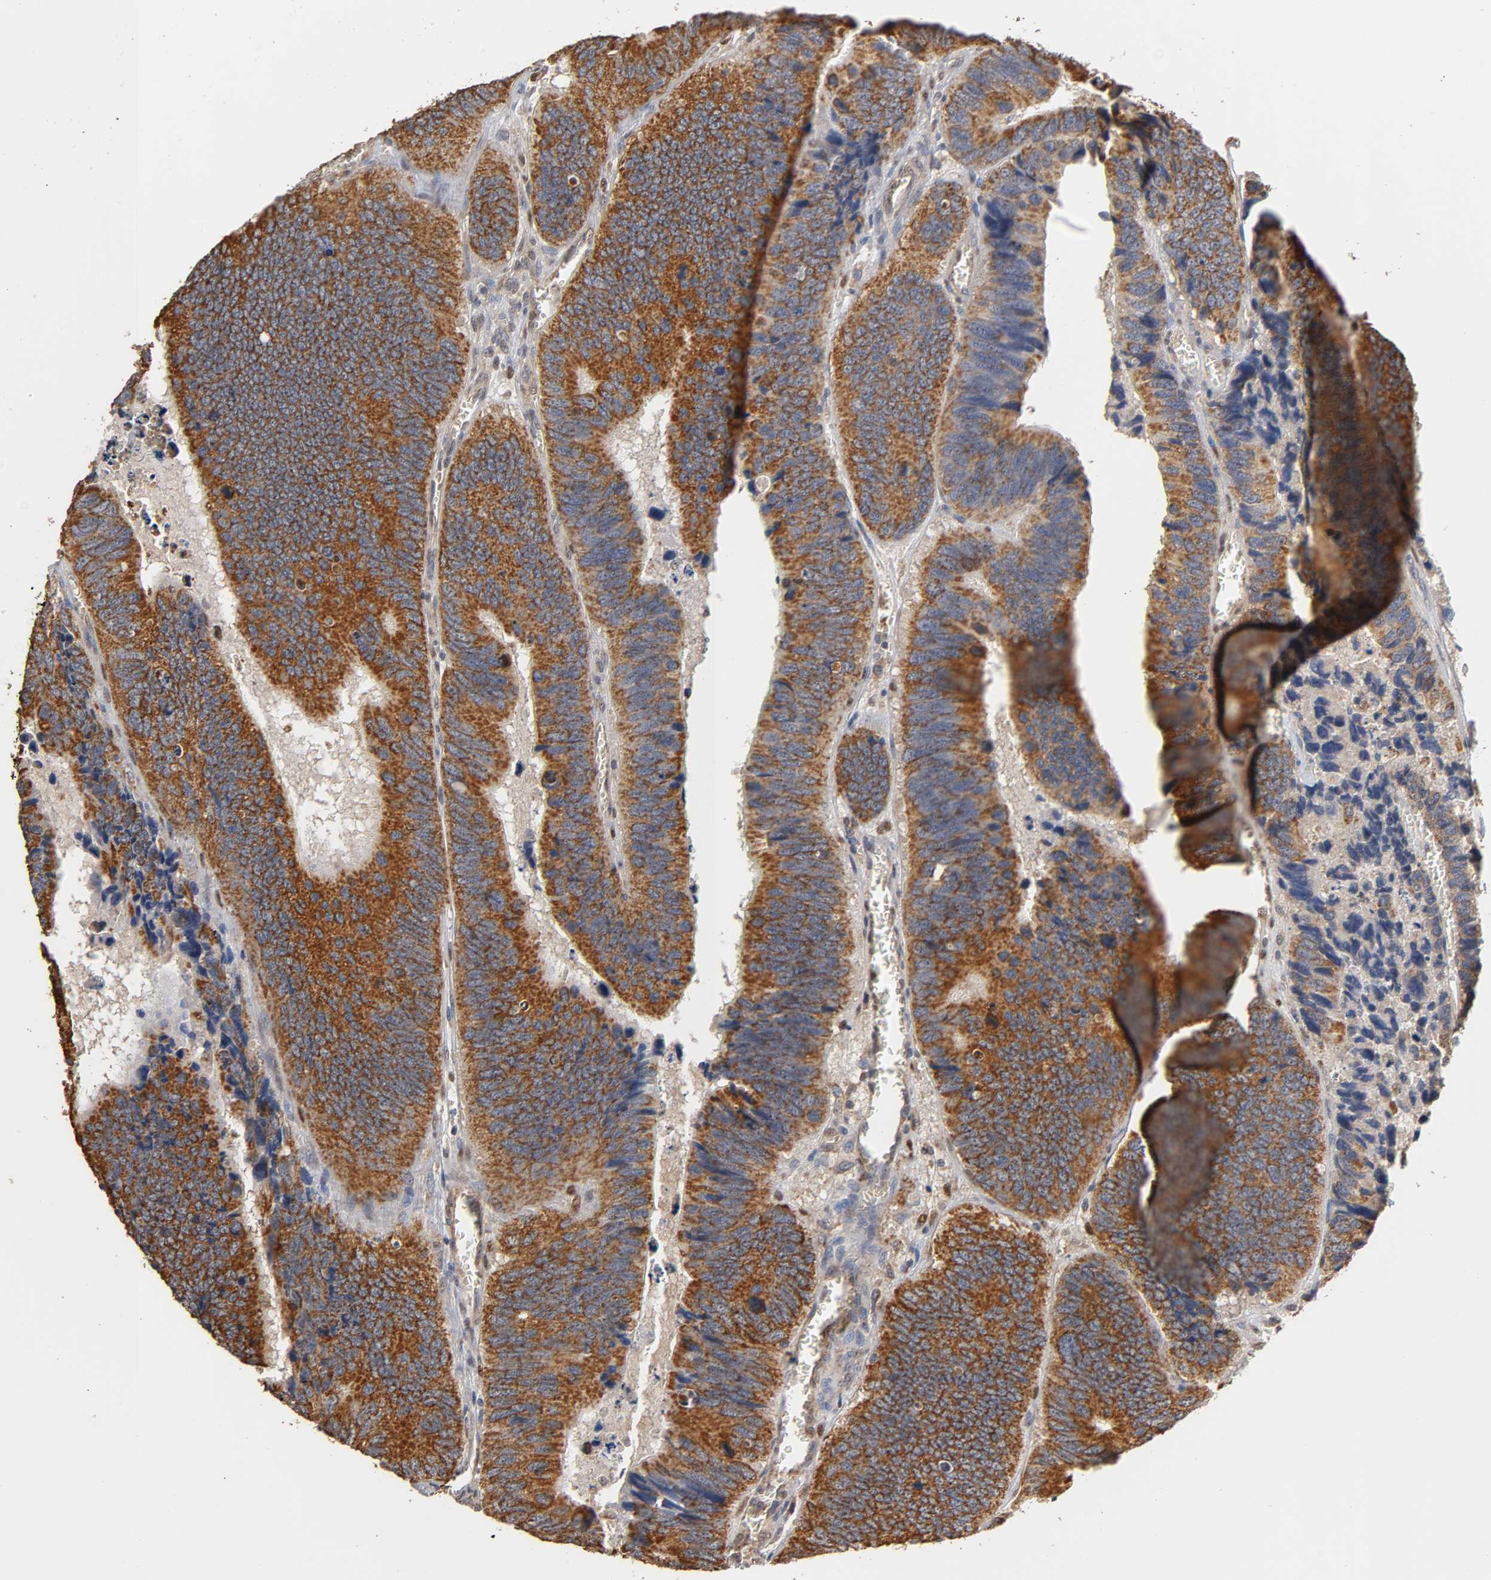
{"staining": {"intensity": "strong", "quantity": ">75%", "location": "cytoplasmic/membranous"}, "tissue": "colorectal cancer", "cell_type": "Tumor cells", "image_type": "cancer", "snomed": [{"axis": "morphology", "description": "Adenocarcinoma, NOS"}, {"axis": "topography", "description": "Colon"}], "caption": "This image displays immunohistochemistry staining of human adenocarcinoma (colorectal), with high strong cytoplasmic/membranous expression in about >75% of tumor cells.", "gene": "PKN1", "patient": {"sex": "male", "age": 72}}